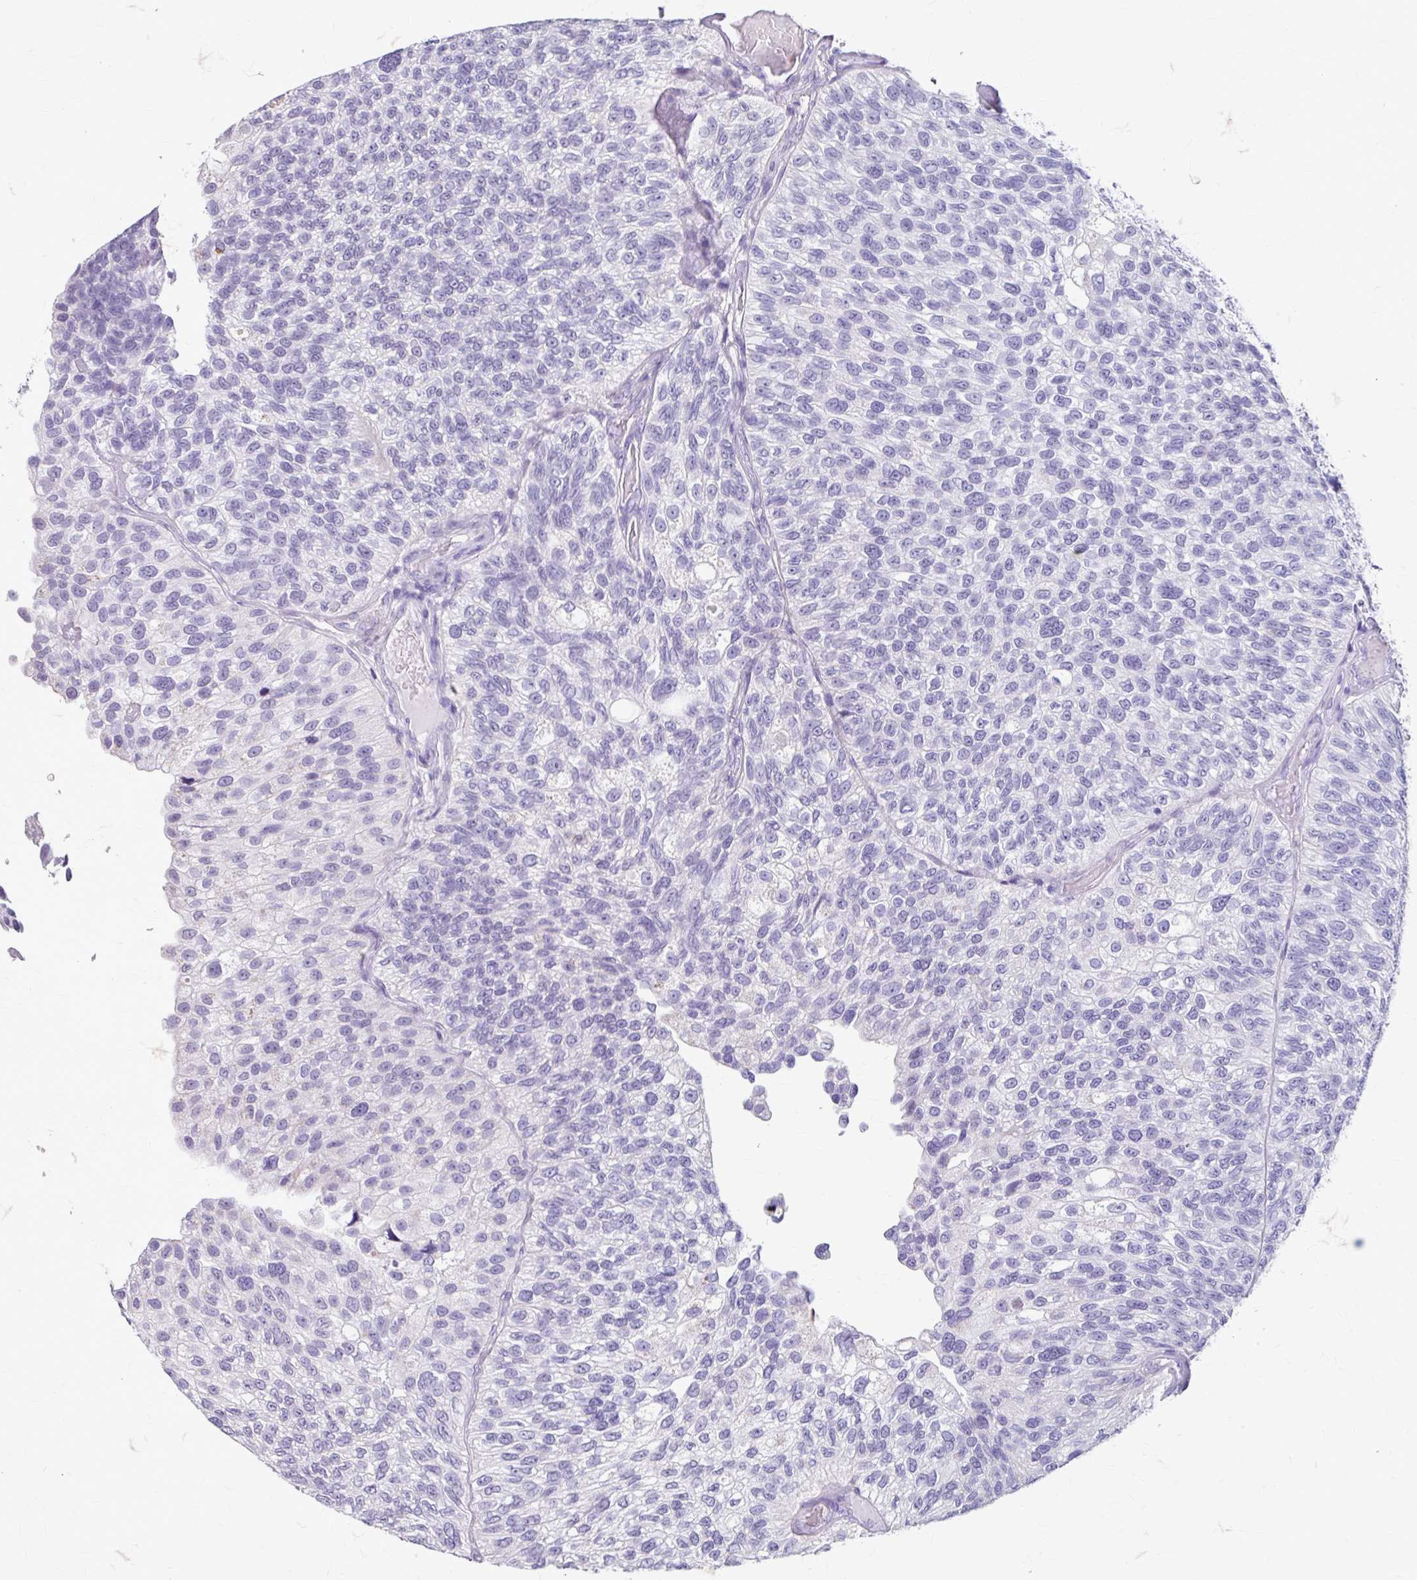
{"staining": {"intensity": "negative", "quantity": "none", "location": "none"}, "tissue": "urothelial cancer", "cell_type": "Tumor cells", "image_type": "cancer", "snomed": [{"axis": "morphology", "description": "Urothelial carcinoma, NOS"}, {"axis": "topography", "description": "Urinary bladder"}], "caption": "A micrograph of urothelial cancer stained for a protein displays no brown staining in tumor cells.", "gene": "ANKRD1", "patient": {"sex": "male", "age": 87}}